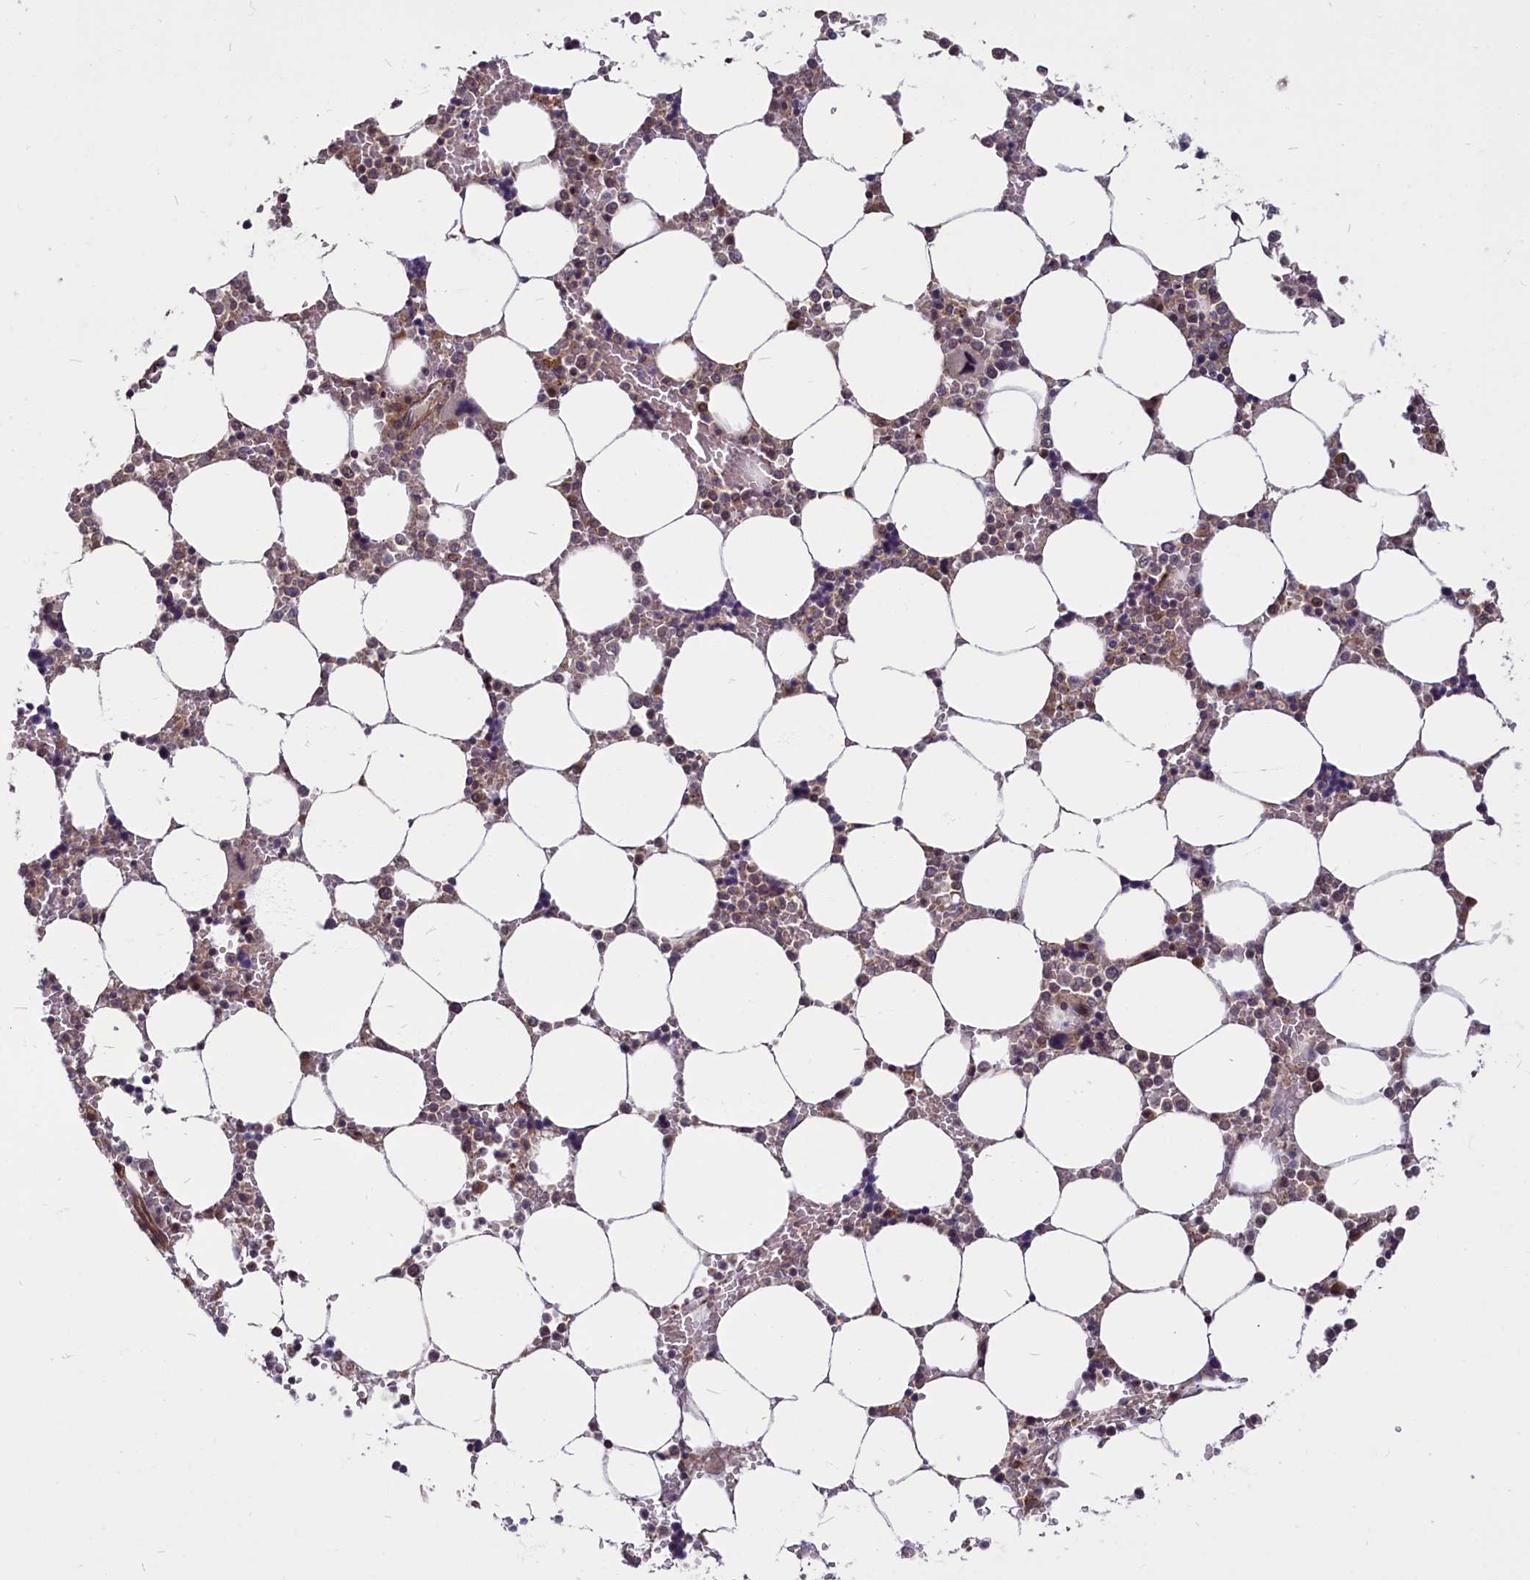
{"staining": {"intensity": "moderate", "quantity": "<25%", "location": "cytoplasmic/membranous,nuclear"}, "tissue": "bone marrow", "cell_type": "Hematopoietic cells", "image_type": "normal", "snomed": [{"axis": "morphology", "description": "Normal tissue, NOS"}, {"axis": "topography", "description": "Bone marrow"}], "caption": "A brown stain highlights moderate cytoplasmic/membranous,nuclear positivity of a protein in hematopoietic cells of unremarkable human bone marrow.", "gene": "ENSG00000274944", "patient": {"sex": "male", "age": 64}}